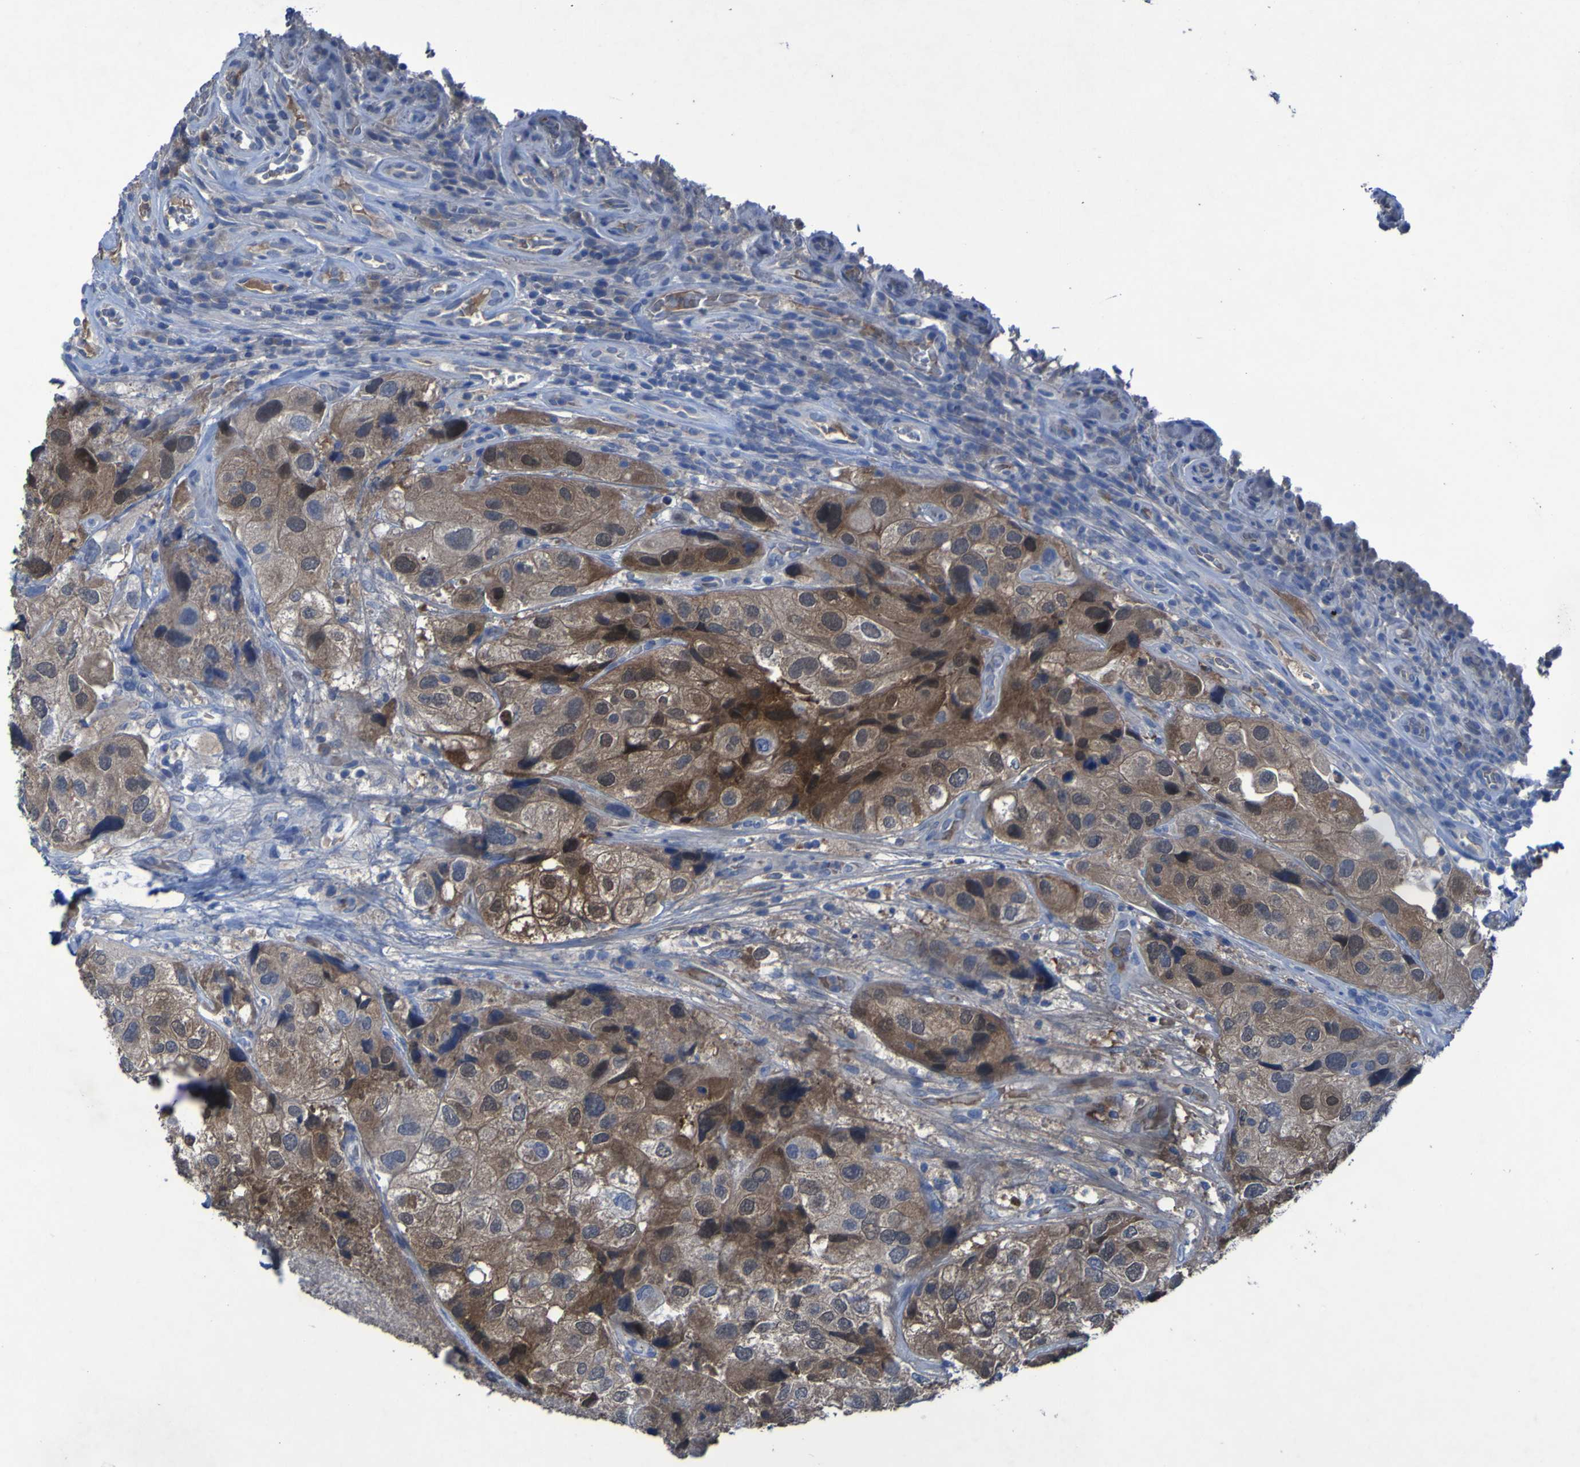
{"staining": {"intensity": "moderate", "quantity": ">75%", "location": "cytoplasmic/membranous"}, "tissue": "urothelial cancer", "cell_type": "Tumor cells", "image_type": "cancer", "snomed": [{"axis": "morphology", "description": "Urothelial carcinoma, High grade"}, {"axis": "topography", "description": "Urinary bladder"}], "caption": "A brown stain shows moderate cytoplasmic/membranous expression of a protein in urothelial cancer tumor cells. (DAB IHC with brightfield microscopy, high magnification).", "gene": "SGK2", "patient": {"sex": "female", "age": 64}}